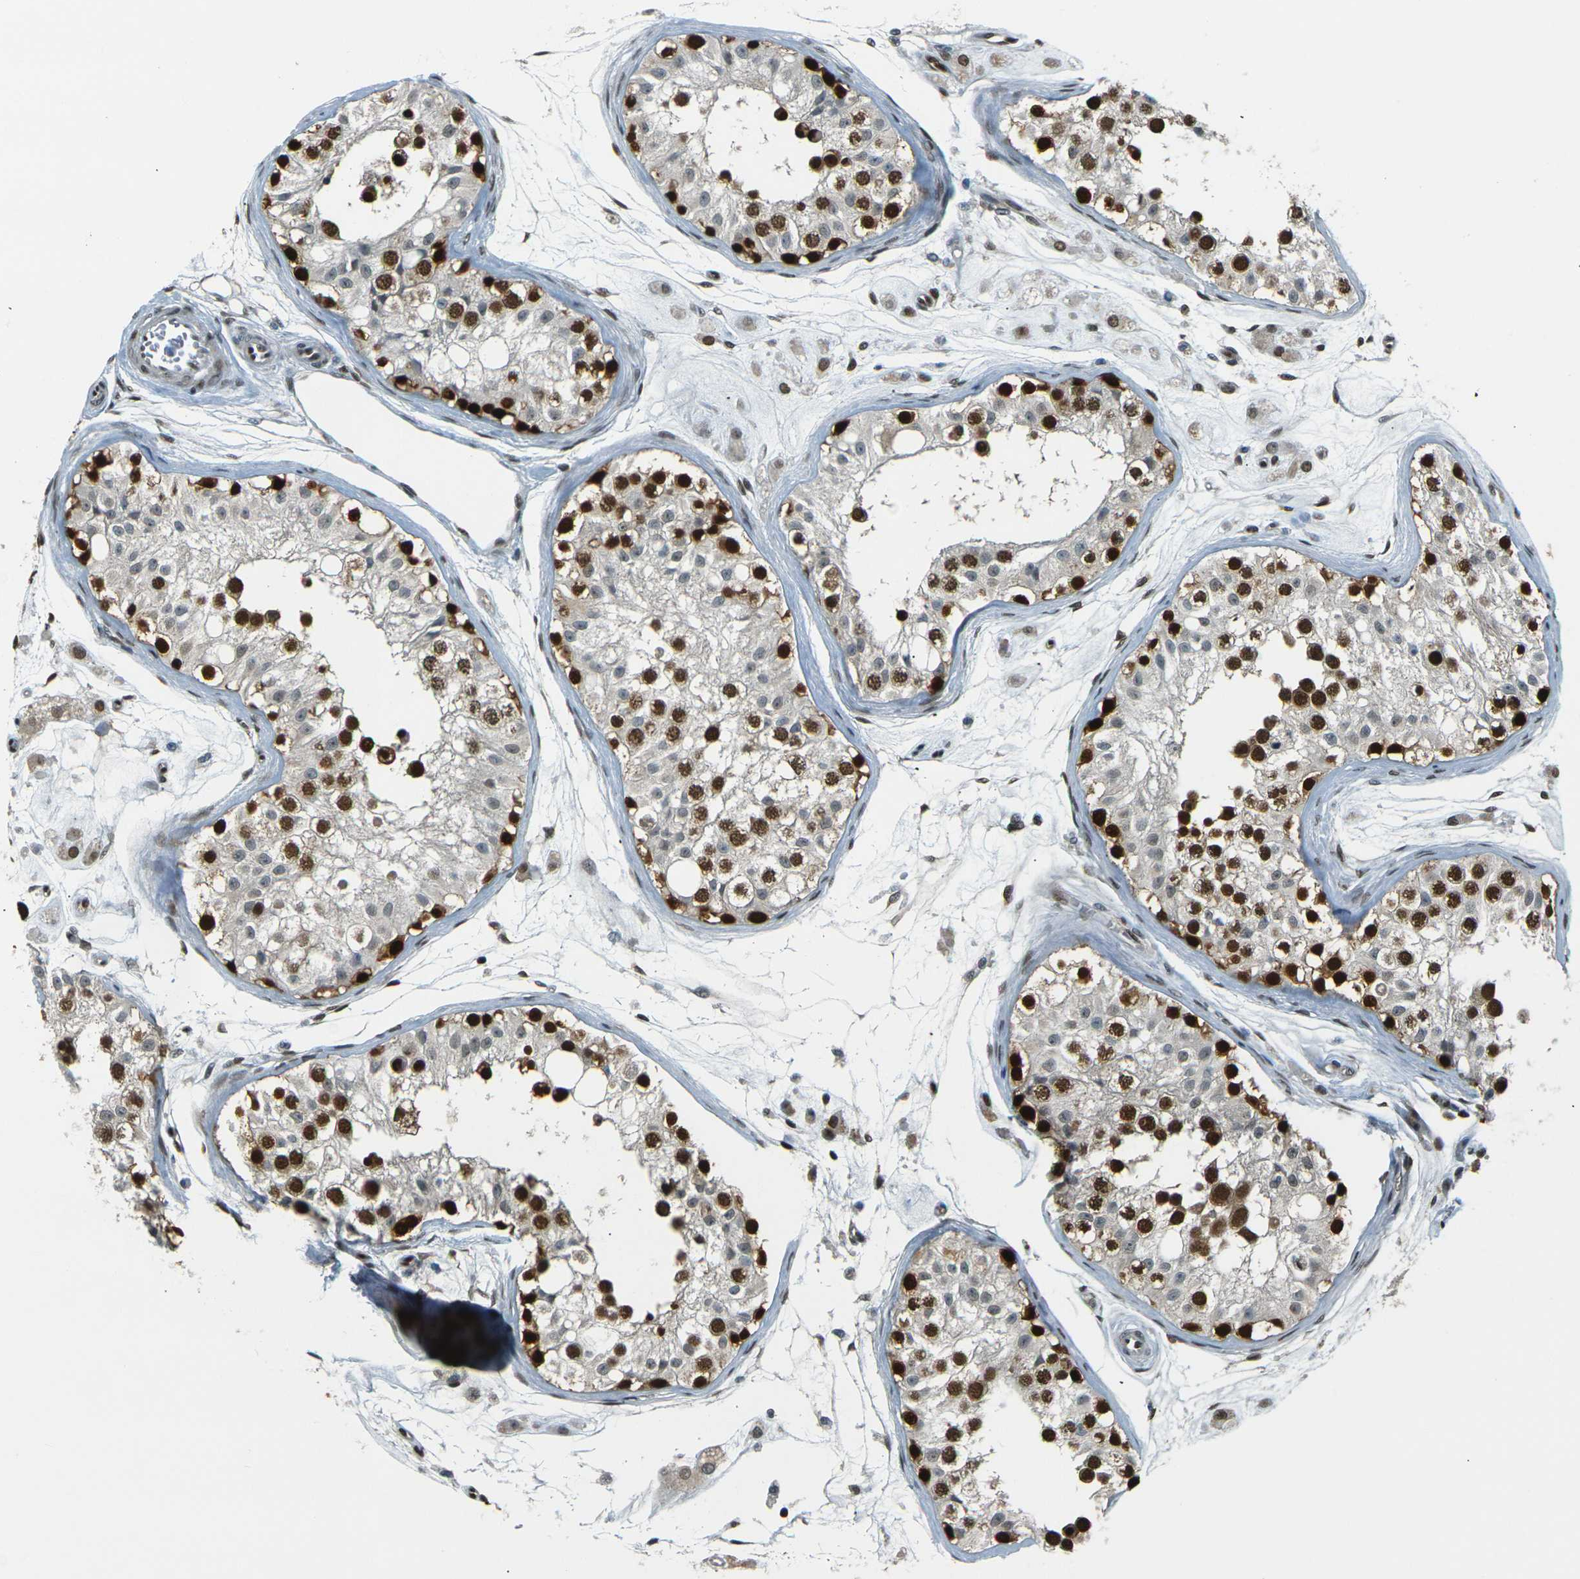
{"staining": {"intensity": "strong", "quantity": ">75%", "location": "nuclear"}, "tissue": "testis", "cell_type": "Cells in seminiferous ducts", "image_type": "normal", "snomed": [{"axis": "morphology", "description": "Normal tissue, NOS"}, {"axis": "morphology", "description": "Adenocarcinoma, metastatic, NOS"}, {"axis": "topography", "description": "Testis"}], "caption": "A histopathology image of human testis stained for a protein shows strong nuclear brown staining in cells in seminiferous ducts. (Stains: DAB (3,3'-diaminobenzidine) in brown, nuclei in blue, Microscopy: brightfield microscopy at high magnification).", "gene": "NHEJ1", "patient": {"sex": "male", "age": 26}}